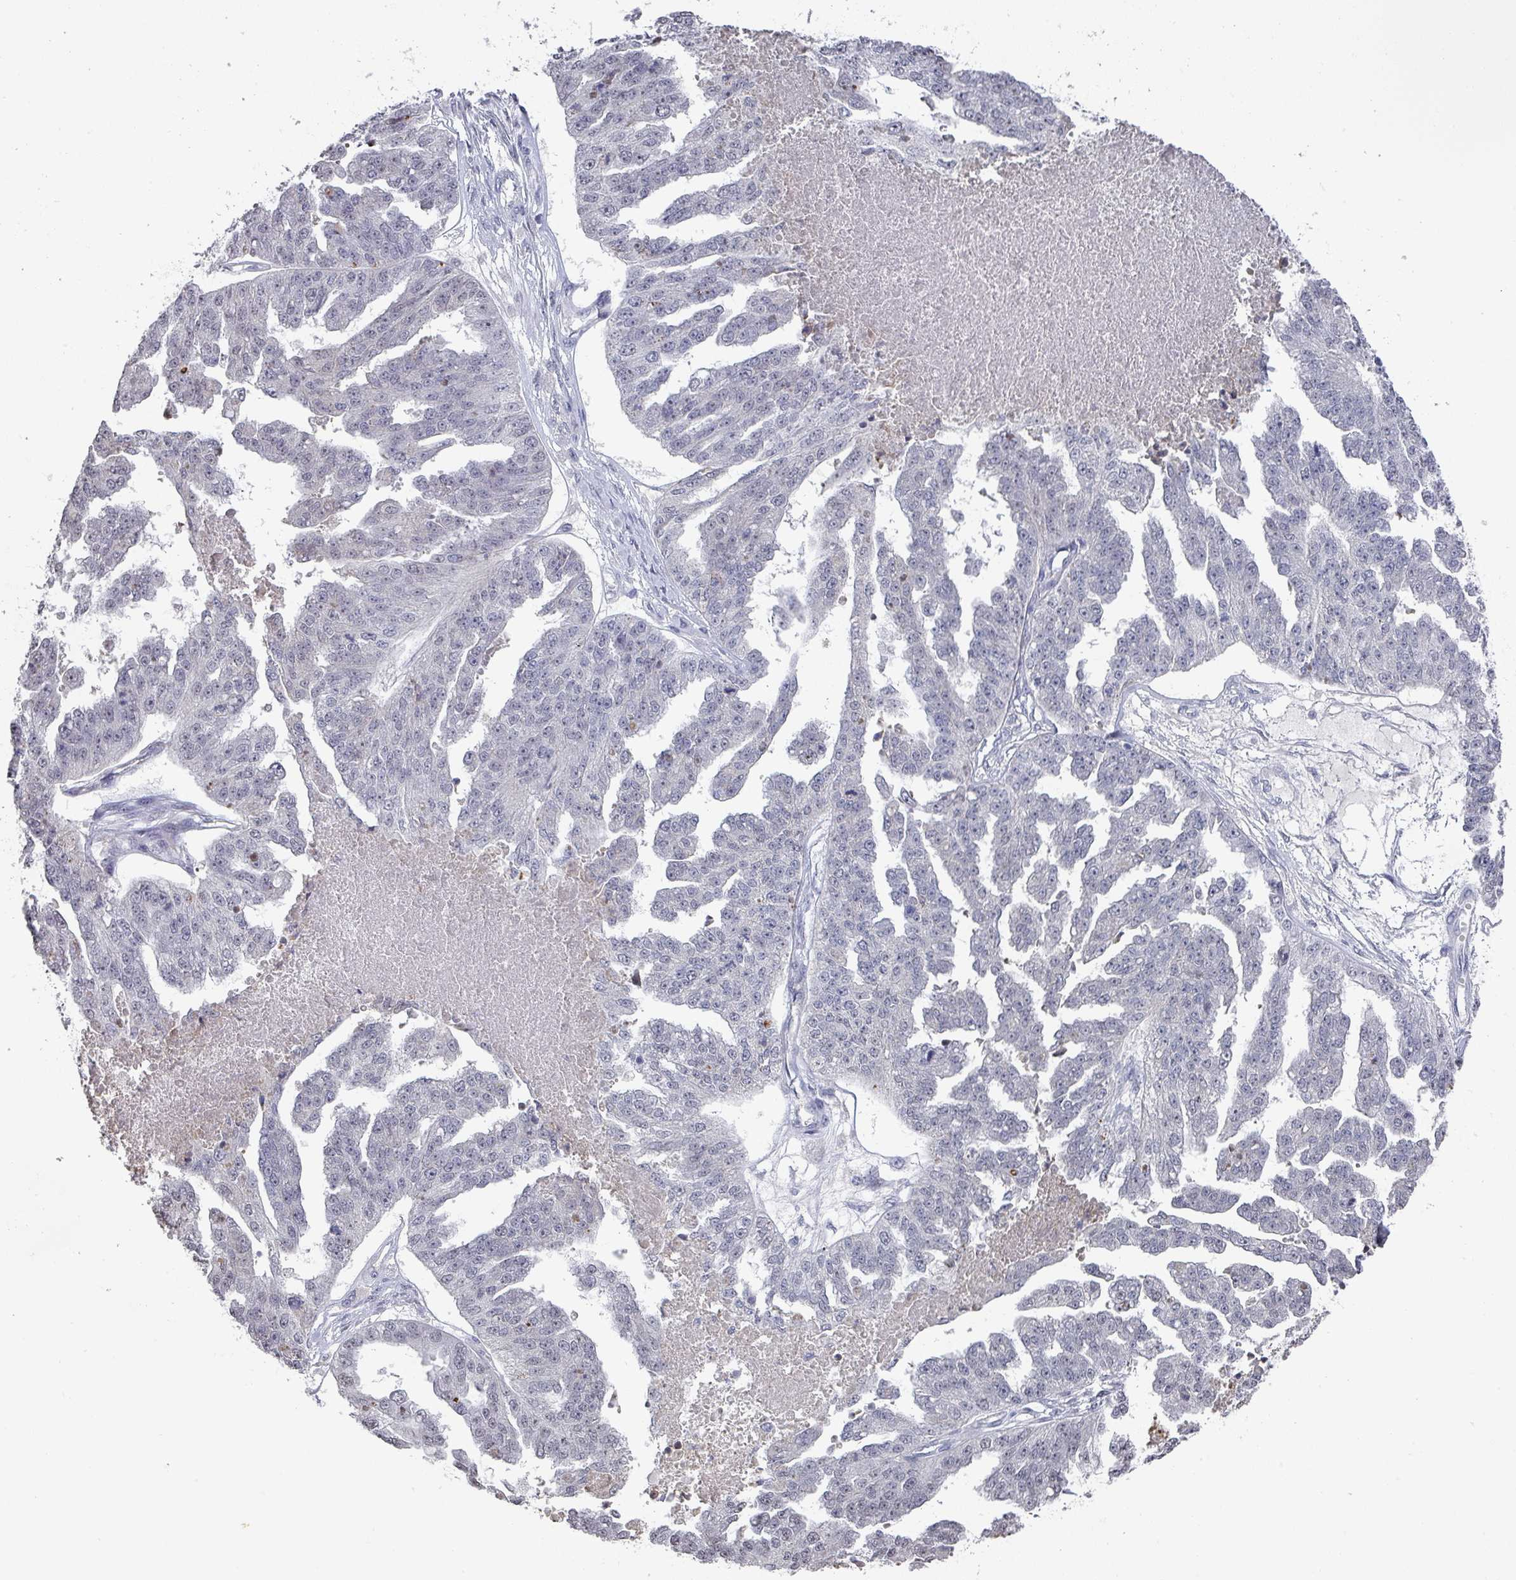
{"staining": {"intensity": "weak", "quantity": "<25%", "location": "nuclear"}, "tissue": "ovarian cancer", "cell_type": "Tumor cells", "image_type": "cancer", "snomed": [{"axis": "morphology", "description": "Cystadenocarcinoma, serous, NOS"}, {"axis": "topography", "description": "Ovary"}], "caption": "Tumor cells show no significant protein staining in ovarian cancer (serous cystadenocarcinoma). (Brightfield microscopy of DAB immunohistochemistry (IHC) at high magnification).", "gene": "ZNF654", "patient": {"sex": "female", "age": 58}}